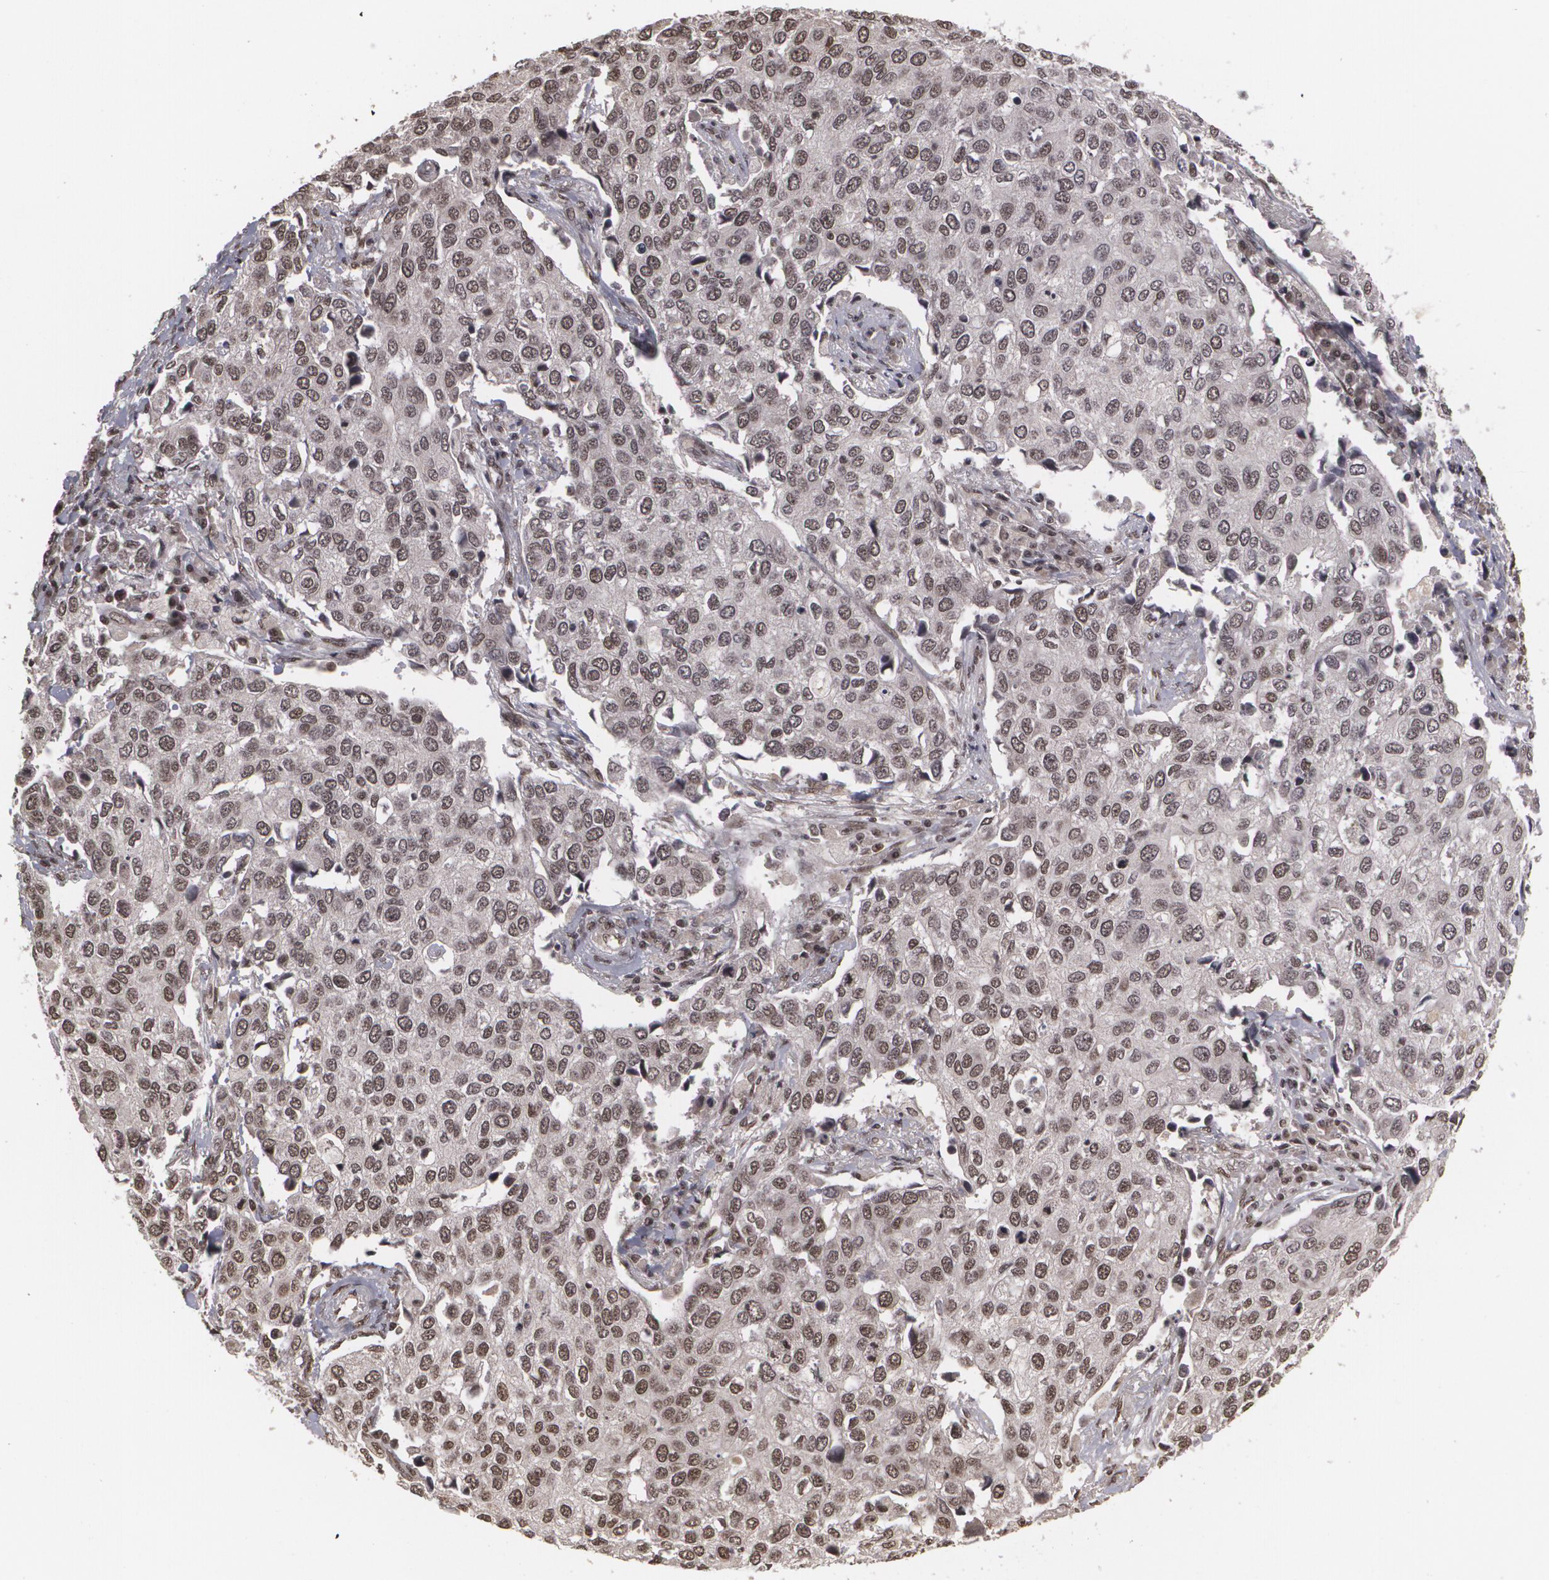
{"staining": {"intensity": "moderate", "quantity": ">75%", "location": "nuclear"}, "tissue": "cervical cancer", "cell_type": "Tumor cells", "image_type": "cancer", "snomed": [{"axis": "morphology", "description": "Squamous cell carcinoma, NOS"}, {"axis": "topography", "description": "Cervix"}], "caption": "Cervical cancer stained for a protein displays moderate nuclear positivity in tumor cells.", "gene": "RXRB", "patient": {"sex": "female", "age": 54}}